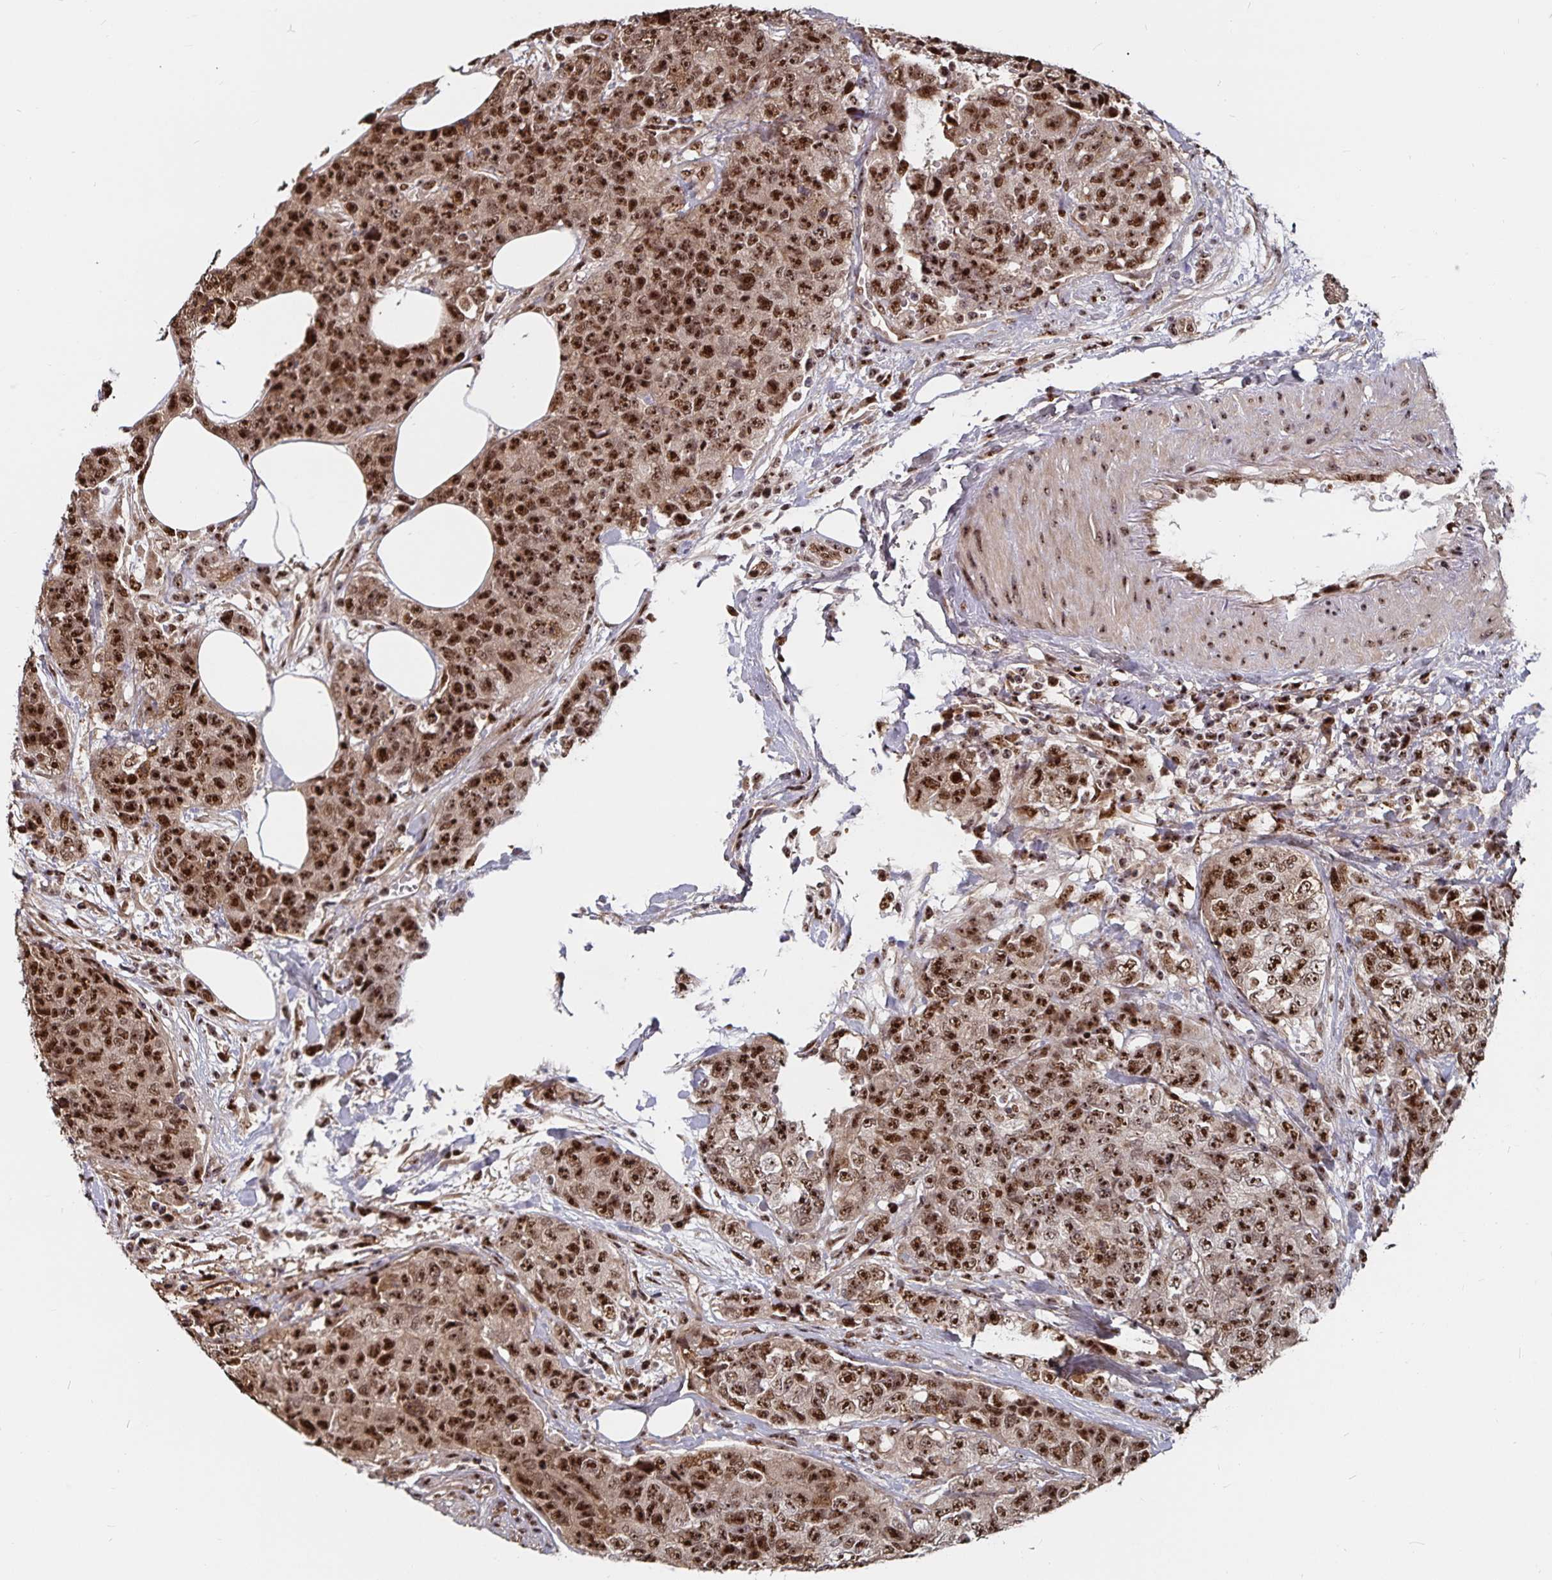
{"staining": {"intensity": "strong", "quantity": ">75%", "location": "nuclear"}, "tissue": "urothelial cancer", "cell_type": "Tumor cells", "image_type": "cancer", "snomed": [{"axis": "morphology", "description": "Urothelial carcinoma, High grade"}, {"axis": "topography", "description": "Urinary bladder"}], "caption": "This is a histology image of IHC staining of urothelial cancer, which shows strong staining in the nuclear of tumor cells.", "gene": "LAS1L", "patient": {"sex": "female", "age": 78}}